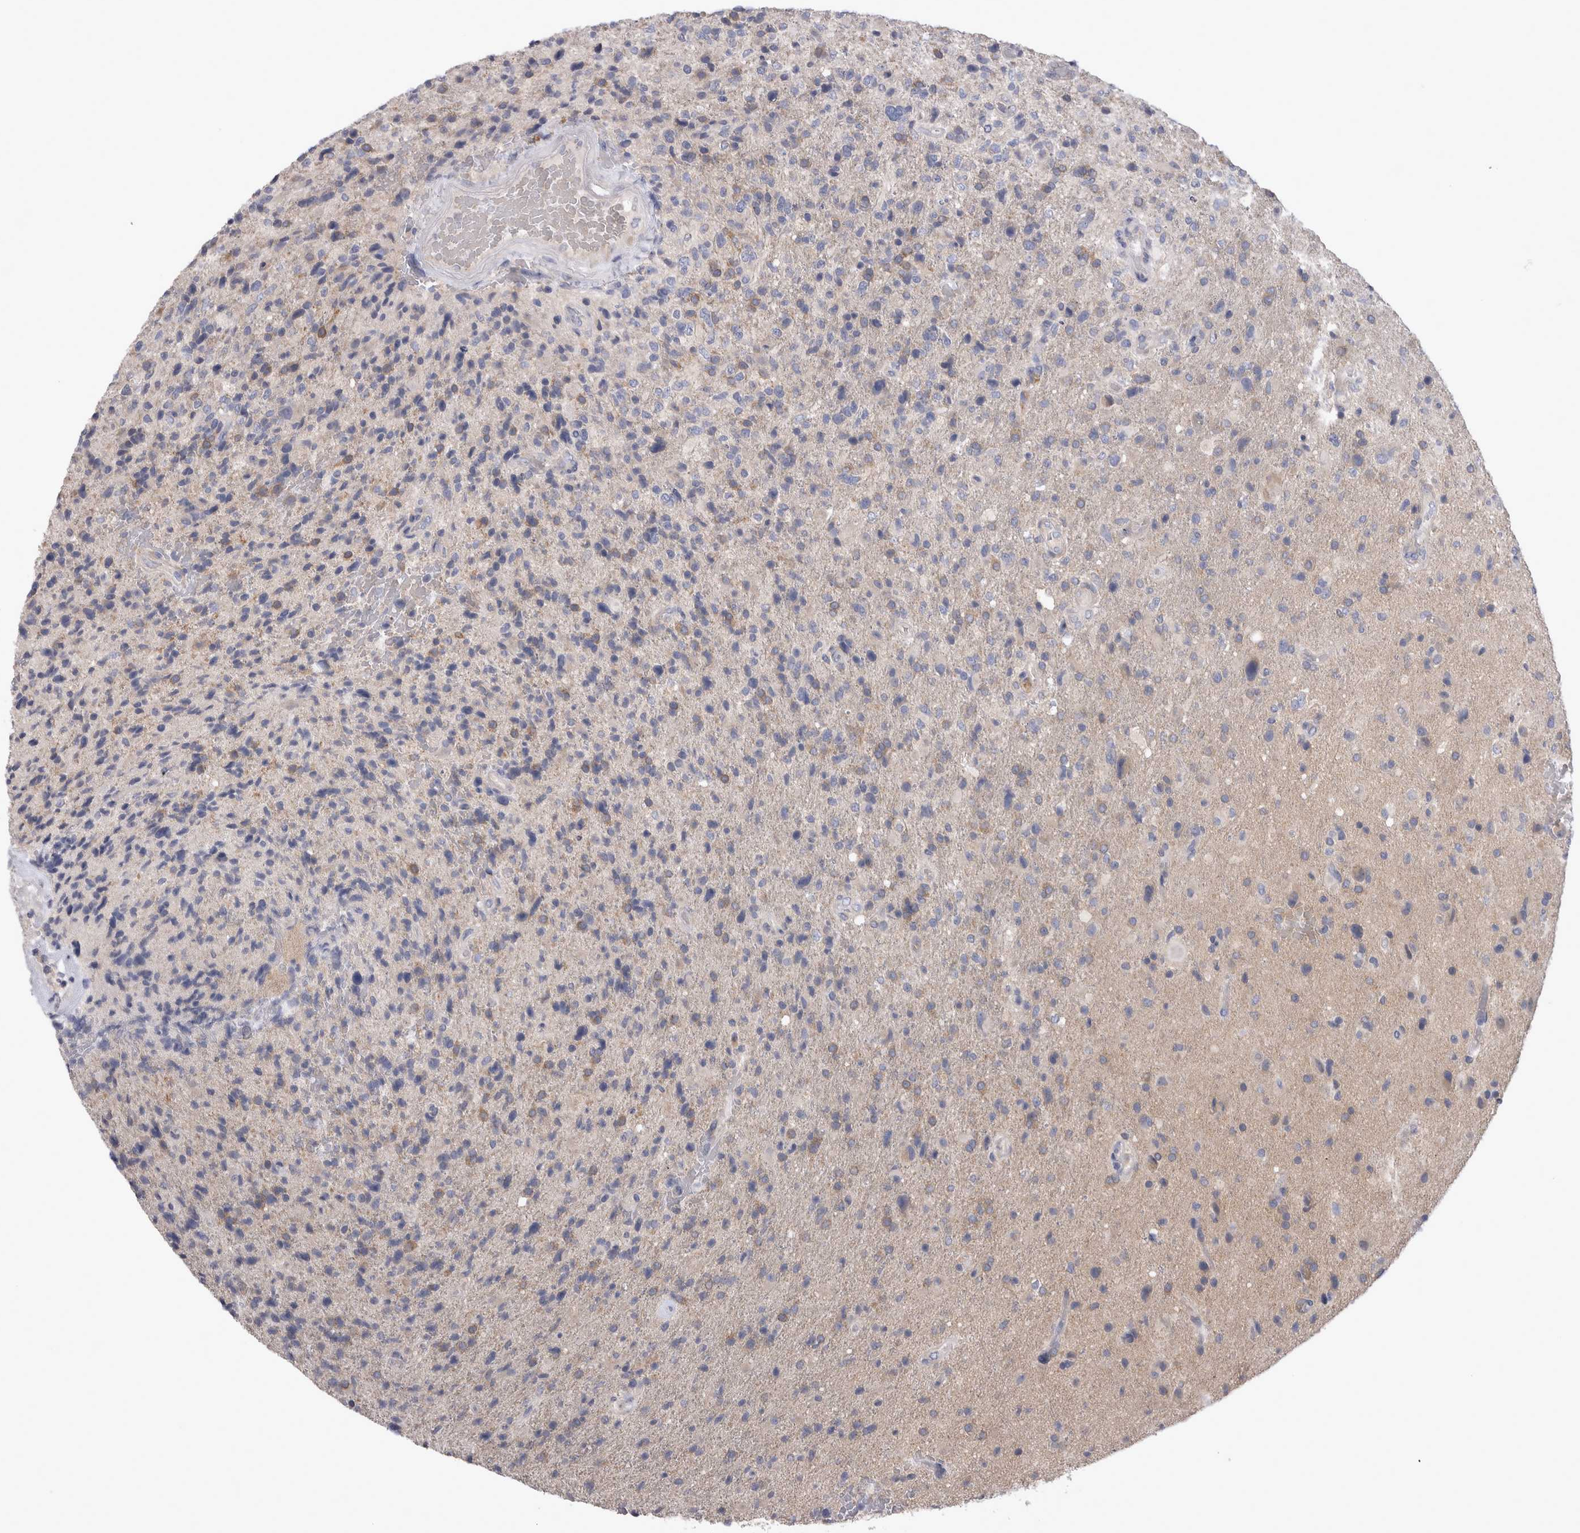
{"staining": {"intensity": "negative", "quantity": "none", "location": "none"}, "tissue": "glioma", "cell_type": "Tumor cells", "image_type": "cancer", "snomed": [{"axis": "morphology", "description": "Glioma, malignant, High grade"}, {"axis": "topography", "description": "Brain"}], "caption": "High magnification brightfield microscopy of glioma stained with DAB (brown) and counterstained with hematoxylin (blue): tumor cells show no significant positivity.", "gene": "LRRC40", "patient": {"sex": "male", "age": 72}}